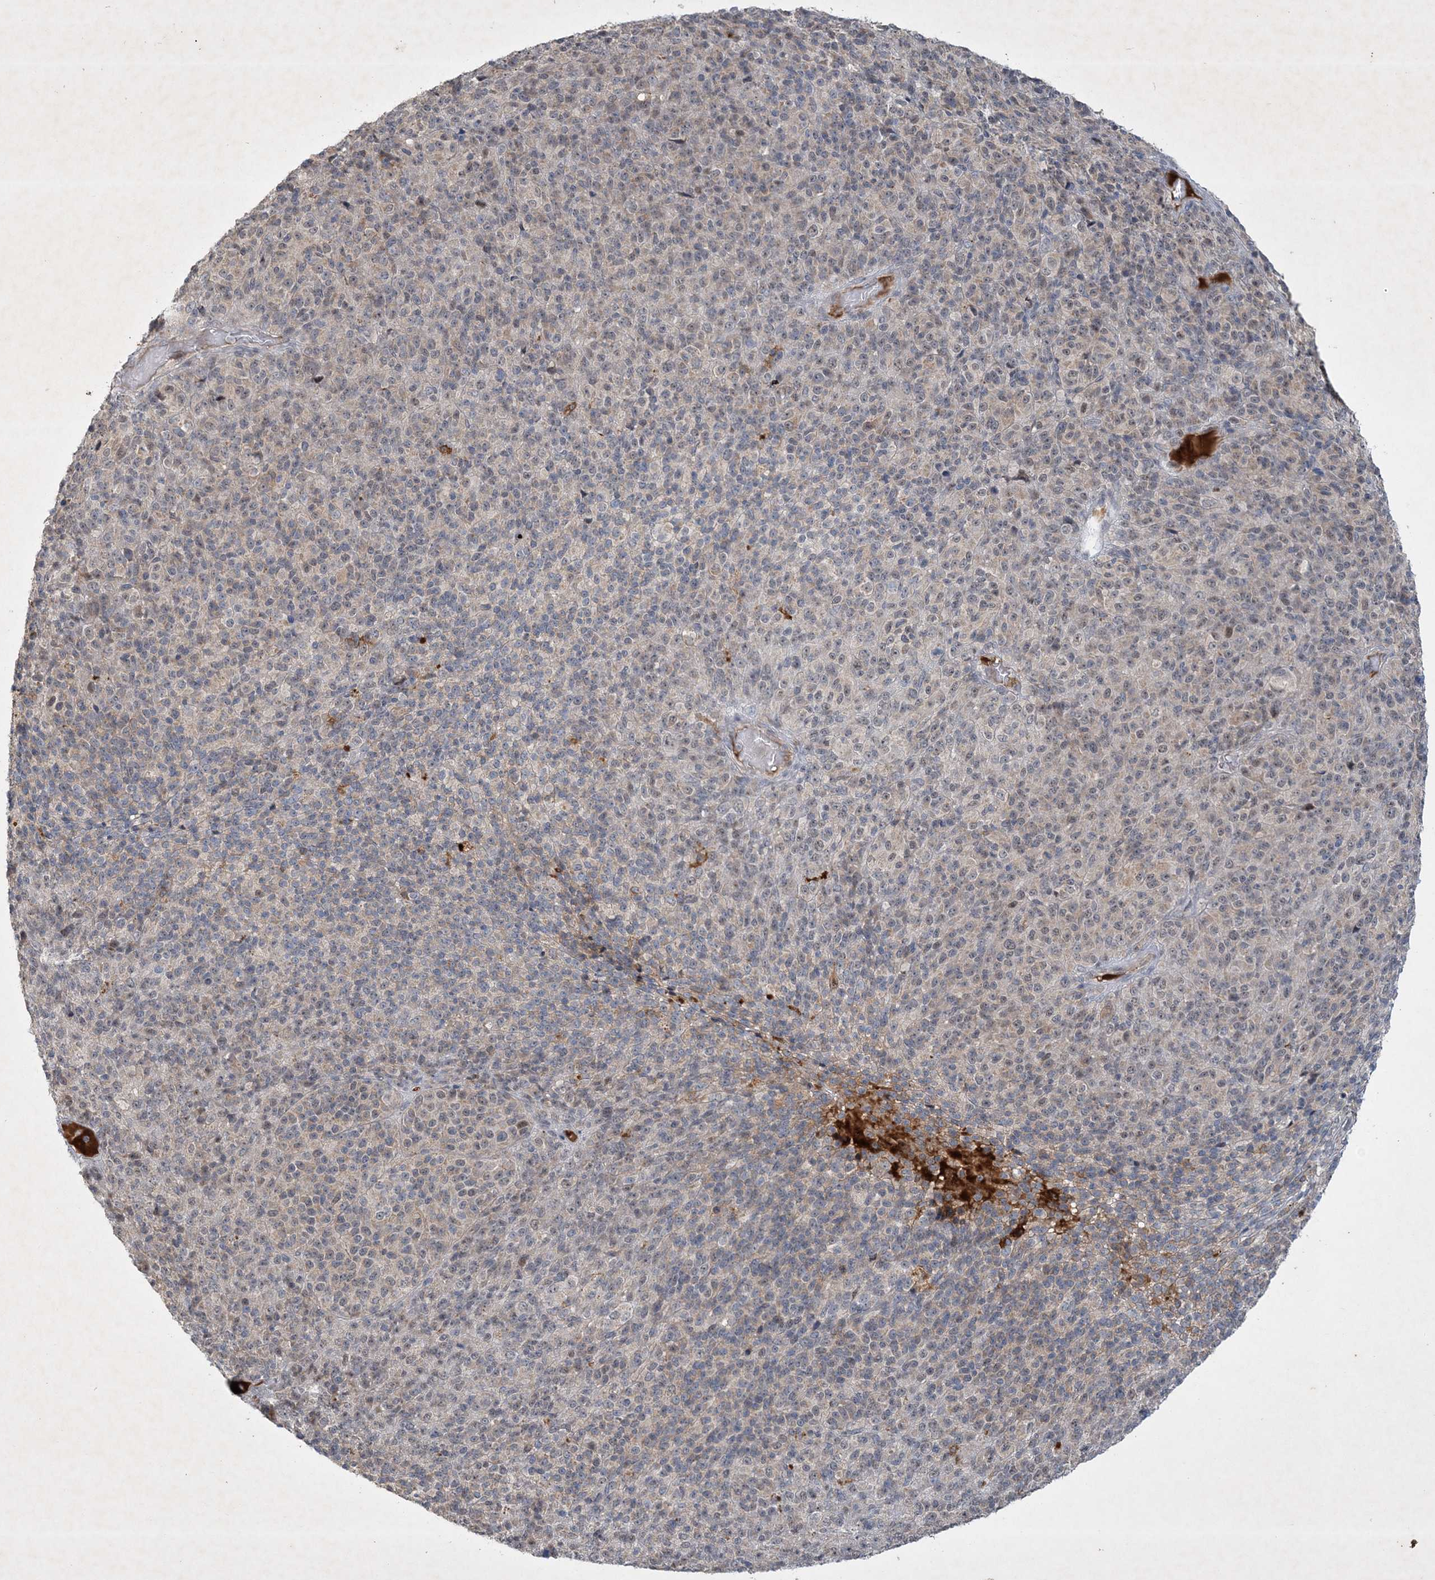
{"staining": {"intensity": "negative", "quantity": "none", "location": "none"}, "tissue": "melanoma", "cell_type": "Tumor cells", "image_type": "cancer", "snomed": [{"axis": "morphology", "description": "Malignant melanoma, Metastatic site"}, {"axis": "topography", "description": "Brain"}], "caption": "Tumor cells are negative for protein expression in human melanoma. (Brightfield microscopy of DAB (3,3'-diaminobenzidine) IHC at high magnification).", "gene": "THG1L", "patient": {"sex": "female", "age": 56}}